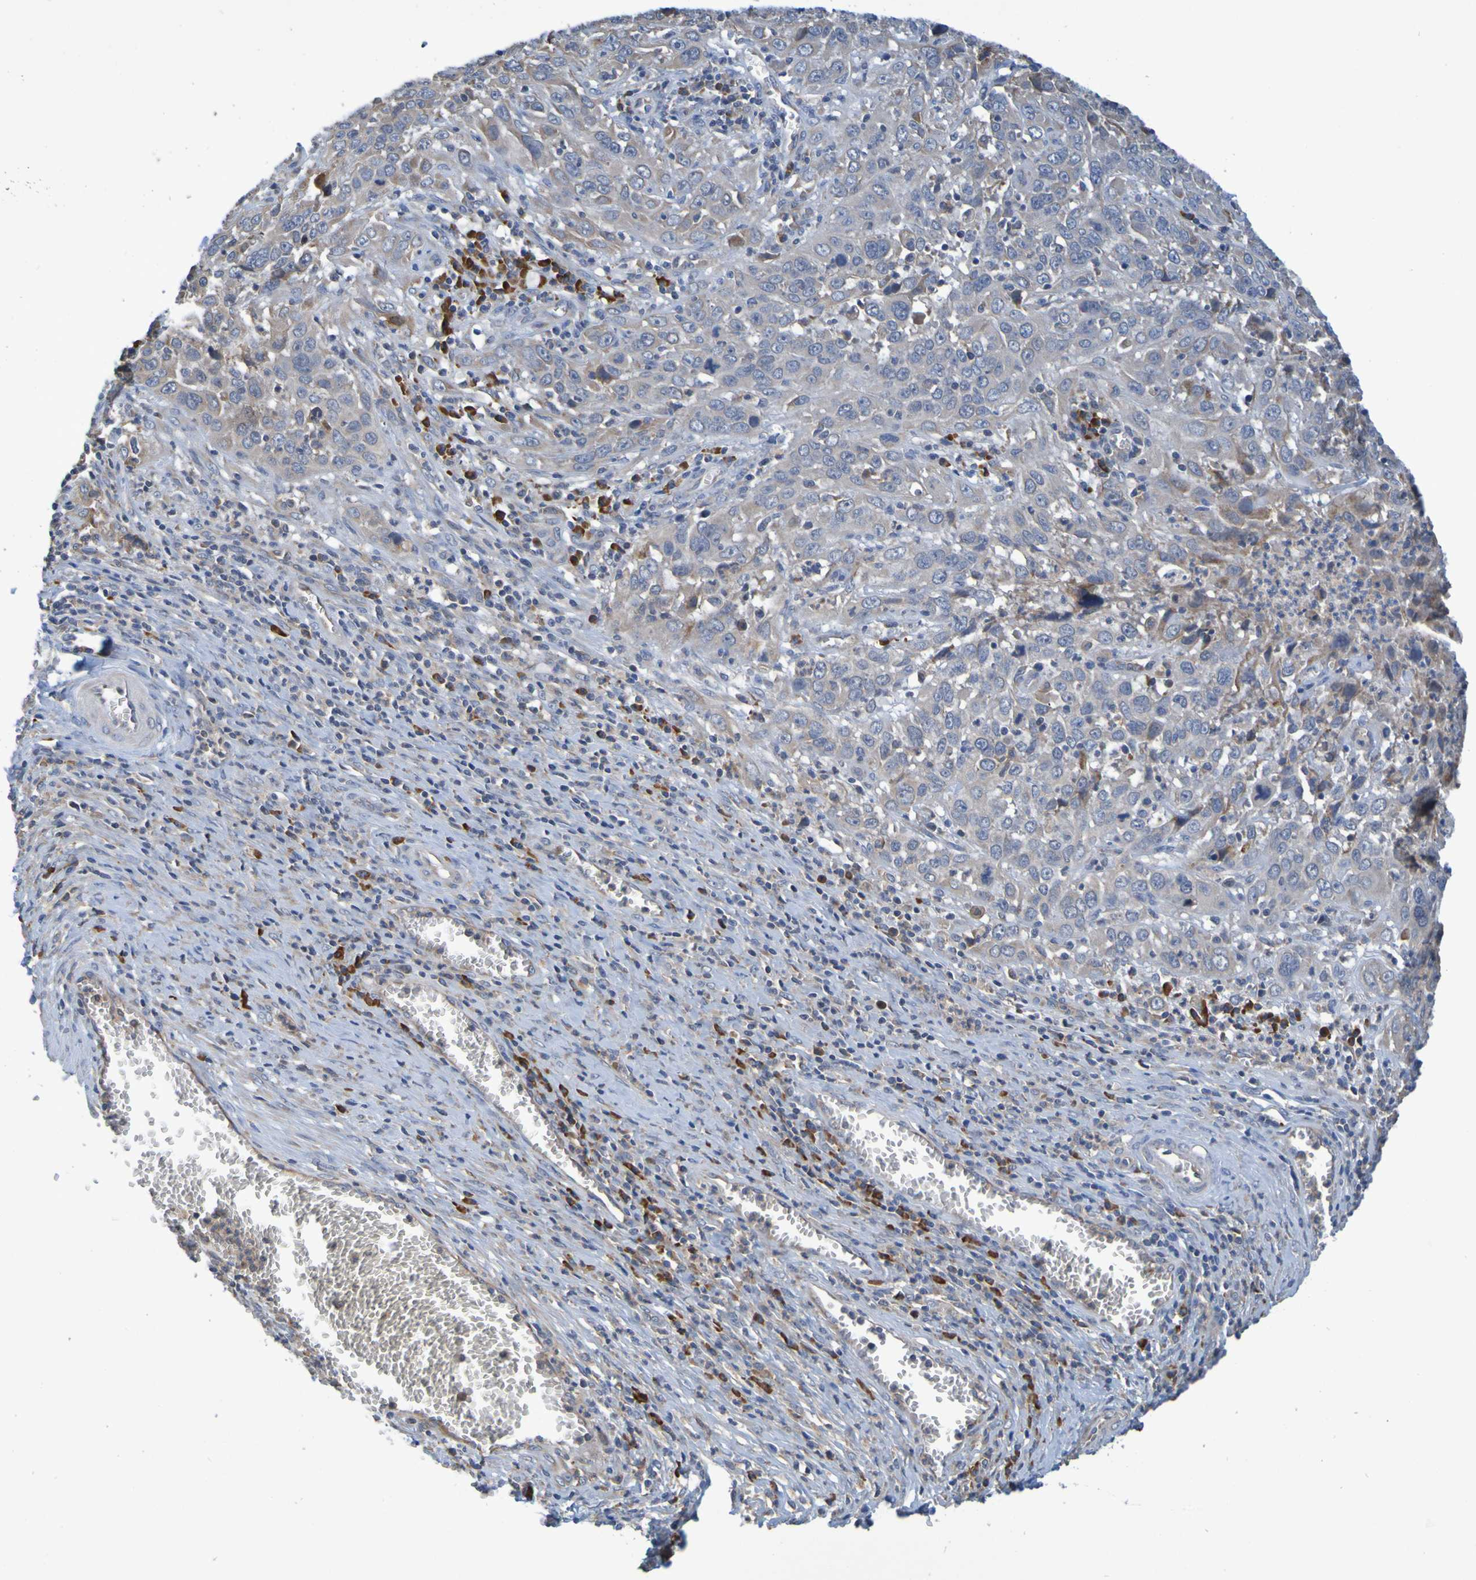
{"staining": {"intensity": "weak", "quantity": ">75%", "location": "cytoplasmic/membranous"}, "tissue": "cervical cancer", "cell_type": "Tumor cells", "image_type": "cancer", "snomed": [{"axis": "morphology", "description": "Squamous cell carcinoma, NOS"}, {"axis": "topography", "description": "Cervix"}], "caption": "Tumor cells reveal weak cytoplasmic/membranous positivity in approximately >75% of cells in cervical squamous cell carcinoma.", "gene": "CLDN18", "patient": {"sex": "female", "age": 32}}